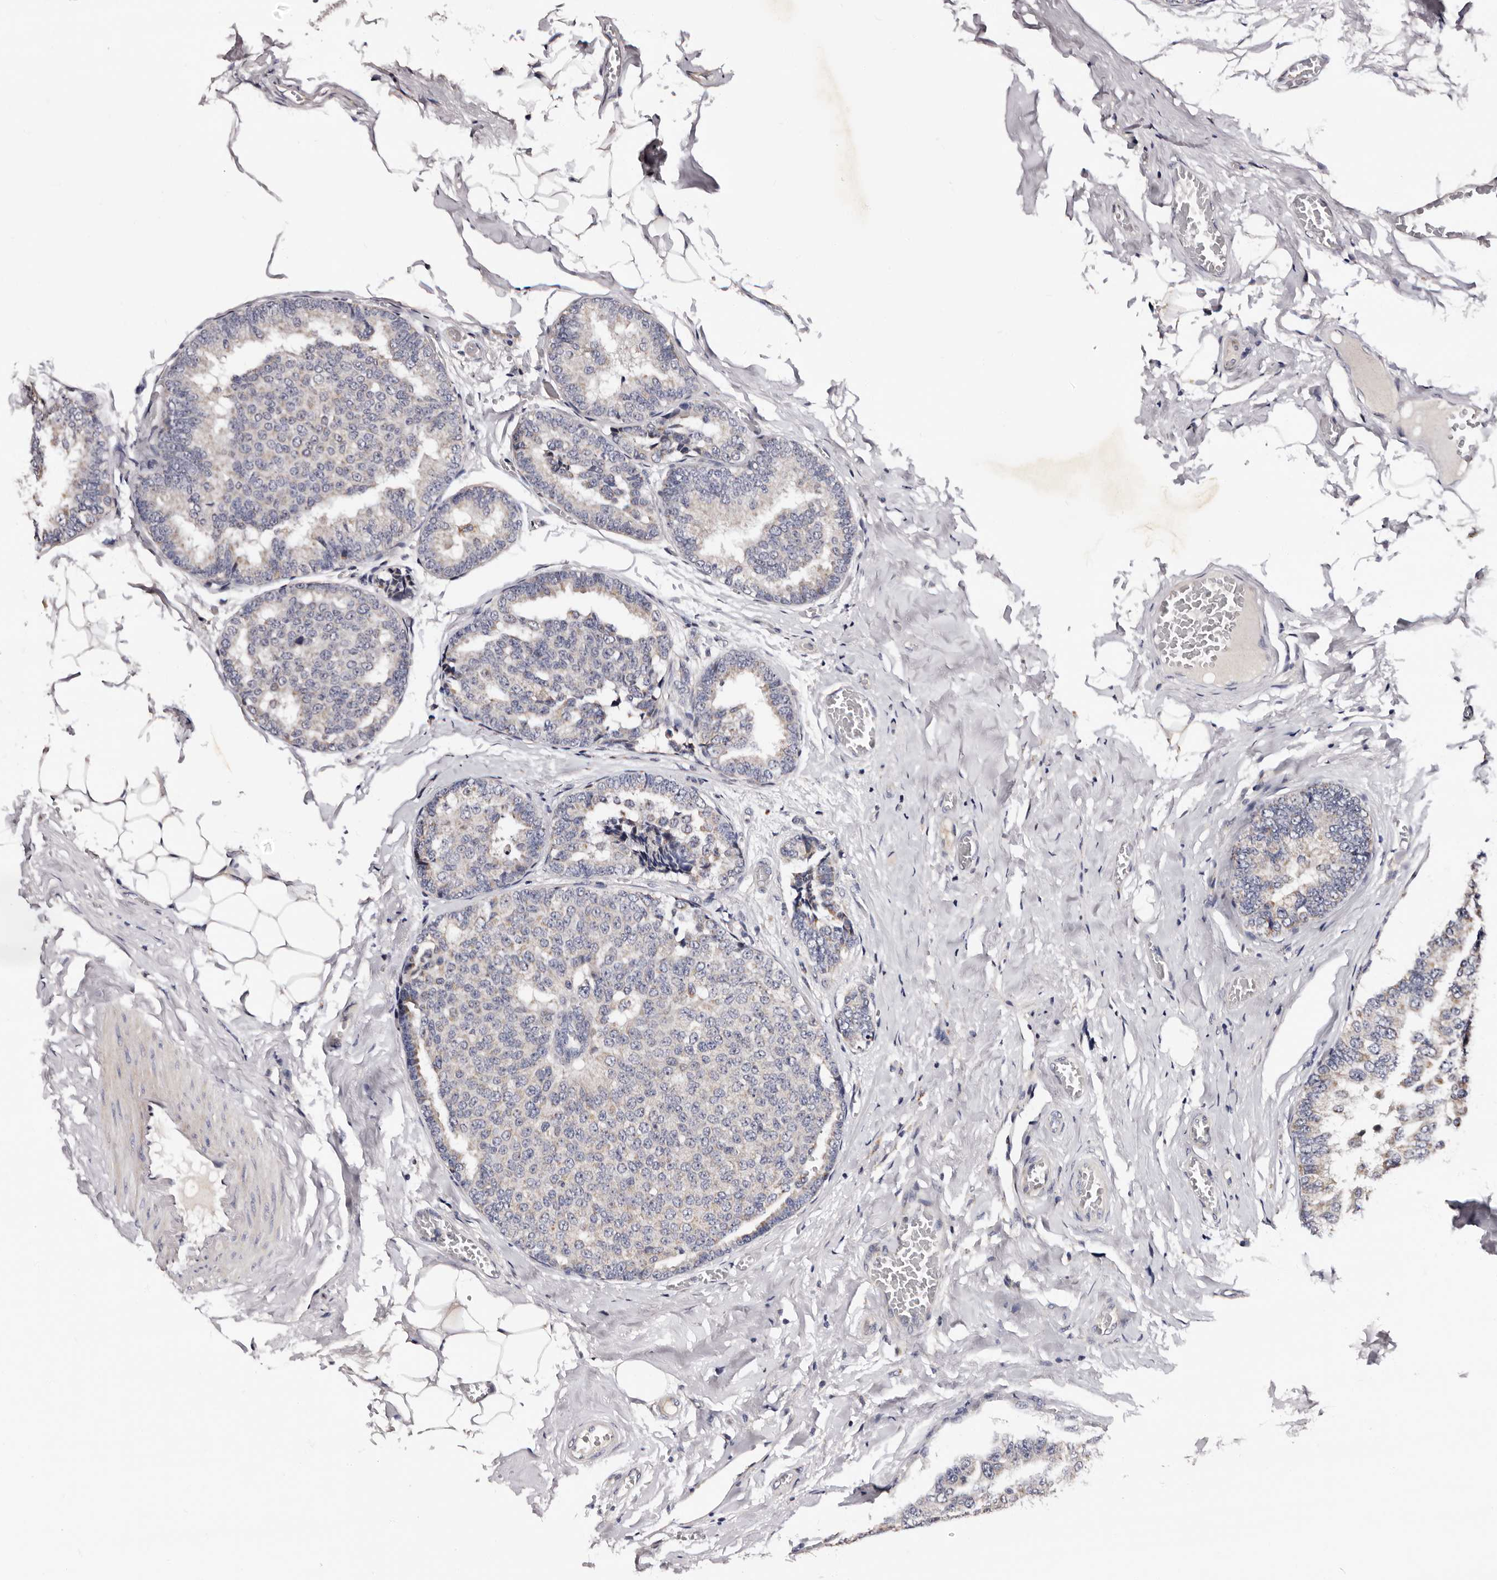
{"staining": {"intensity": "negative", "quantity": "none", "location": "none"}, "tissue": "breast cancer", "cell_type": "Tumor cells", "image_type": "cancer", "snomed": [{"axis": "morphology", "description": "Normal tissue, NOS"}, {"axis": "morphology", "description": "Duct carcinoma"}, {"axis": "topography", "description": "Breast"}], "caption": "Human breast cancer stained for a protein using immunohistochemistry displays no staining in tumor cells.", "gene": "TAF4B", "patient": {"sex": "female", "age": 43}}